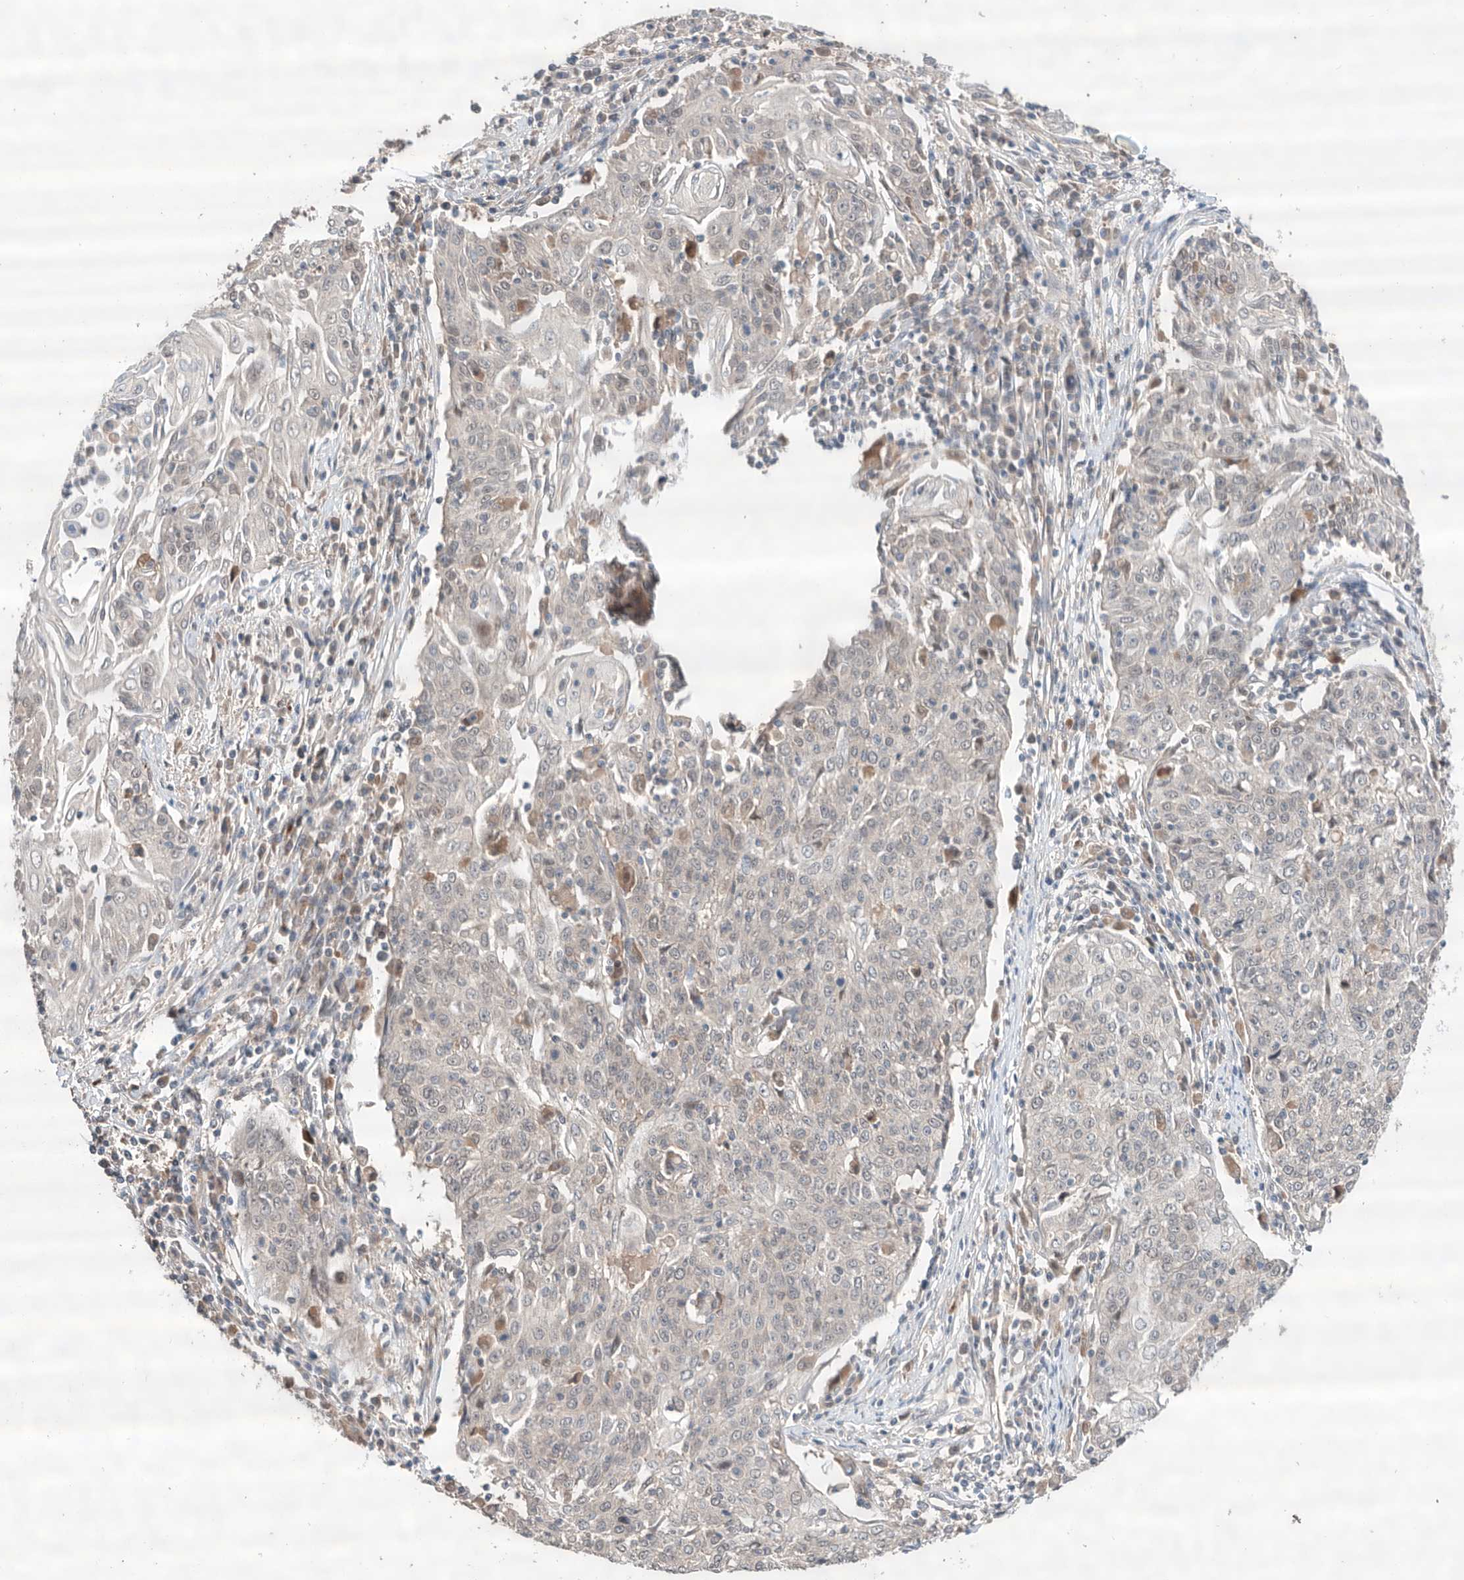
{"staining": {"intensity": "negative", "quantity": "none", "location": "none"}, "tissue": "cervical cancer", "cell_type": "Tumor cells", "image_type": "cancer", "snomed": [{"axis": "morphology", "description": "Squamous cell carcinoma, NOS"}, {"axis": "topography", "description": "Cervix"}], "caption": "An immunohistochemistry photomicrograph of cervical cancer (squamous cell carcinoma) is shown. There is no staining in tumor cells of cervical cancer (squamous cell carcinoma).", "gene": "ZFHX2", "patient": {"sex": "female", "age": 48}}